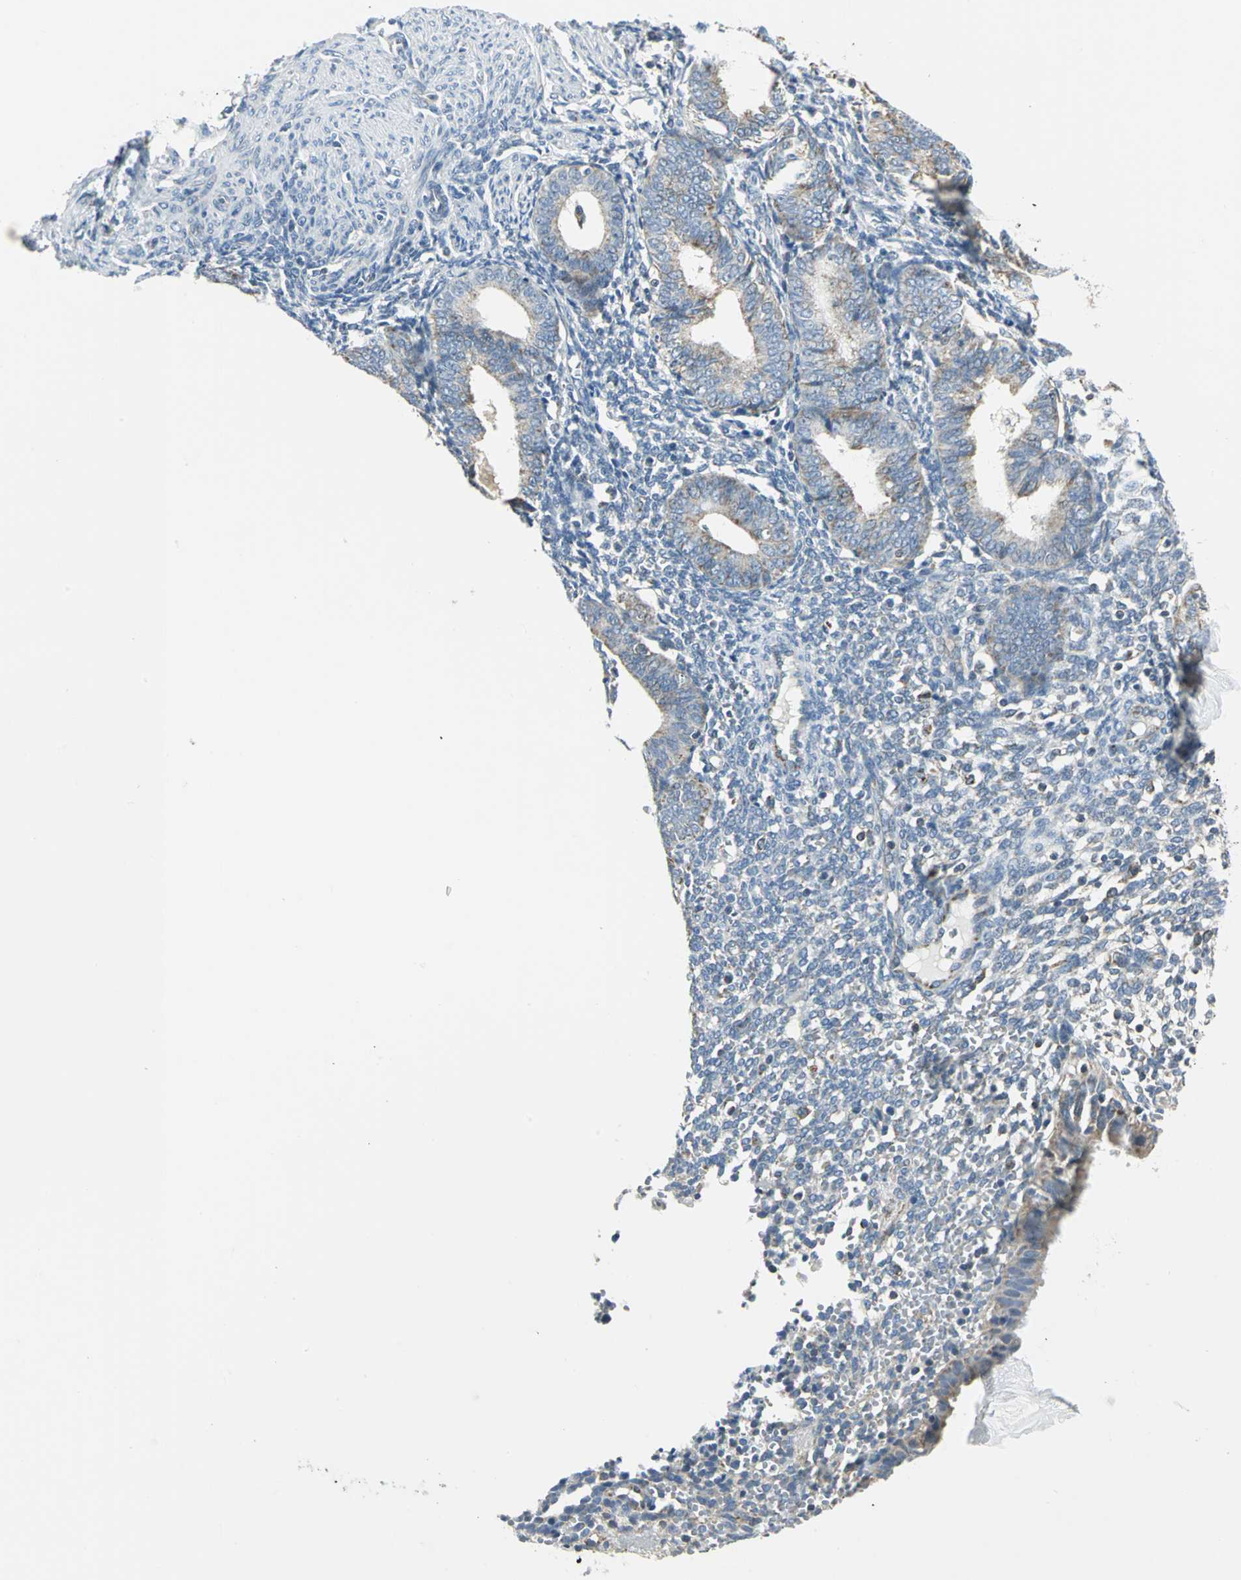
{"staining": {"intensity": "weak", "quantity": "<25%", "location": "cytoplasmic/membranous"}, "tissue": "endometrium", "cell_type": "Cells in endometrial stroma", "image_type": "normal", "snomed": [{"axis": "morphology", "description": "Normal tissue, NOS"}, {"axis": "topography", "description": "Endometrium"}], "caption": "Endometrium stained for a protein using IHC demonstrates no positivity cells in endometrial stroma.", "gene": "ACADM", "patient": {"sex": "female", "age": 61}}